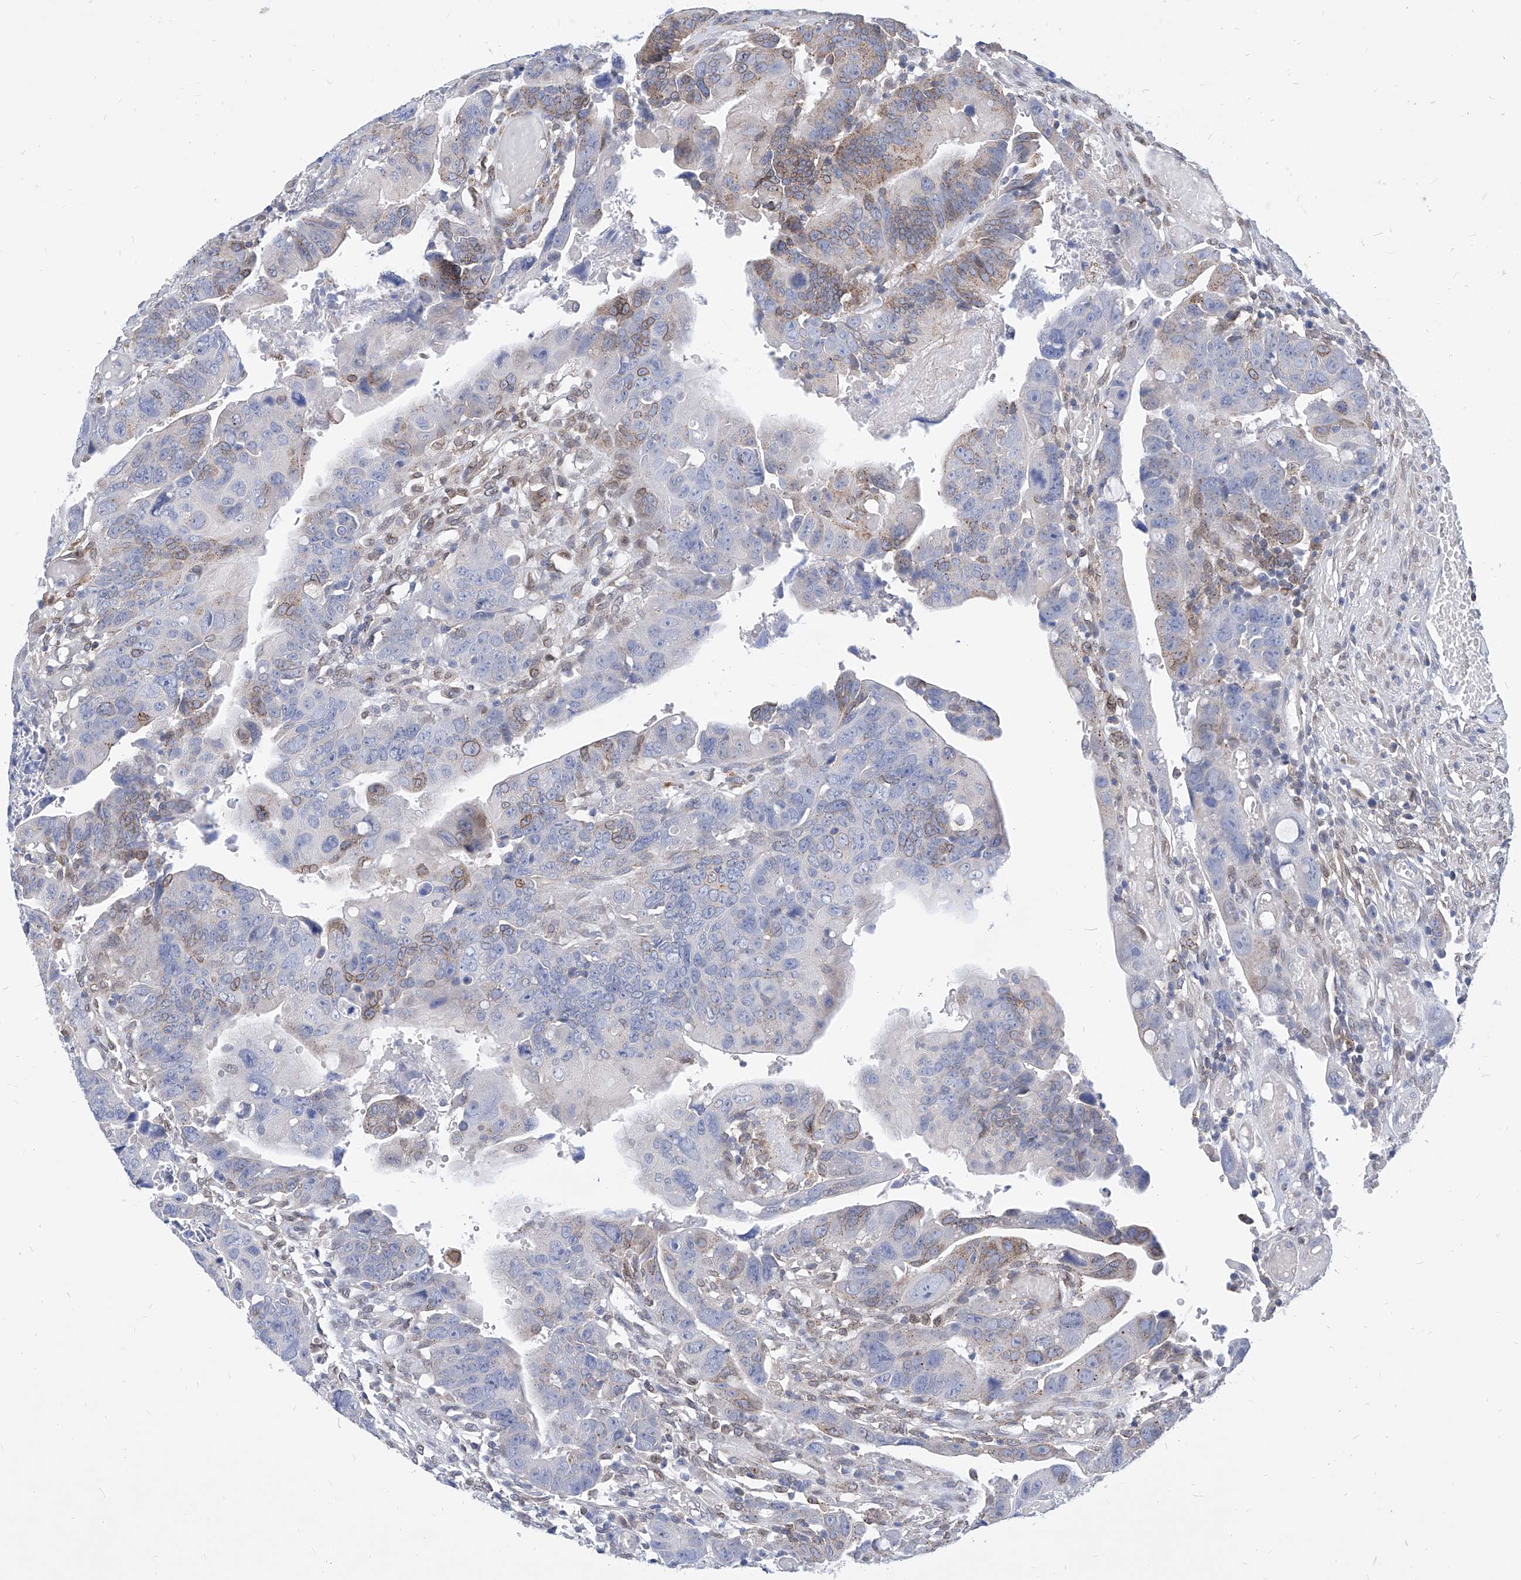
{"staining": {"intensity": "moderate", "quantity": "<25%", "location": "cytoplasmic/membranous,nuclear"}, "tissue": "colorectal cancer", "cell_type": "Tumor cells", "image_type": "cancer", "snomed": [{"axis": "morphology", "description": "Adenocarcinoma, NOS"}, {"axis": "topography", "description": "Rectum"}], "caption": "Immunohistochemistry (DAB (3,3'-diaminobenzidine)) staining of human colorectal cancer shows moderate cytoplasmic/membranous and nuclear protein positivity in approximately <25% of tumor cells. Using DAB (brown) and hematoxylin (blue) stains, captured at high magnification using brightfield microscopy.", "gene": "MX2", "patient": {"sex": "female", "age": 65}}